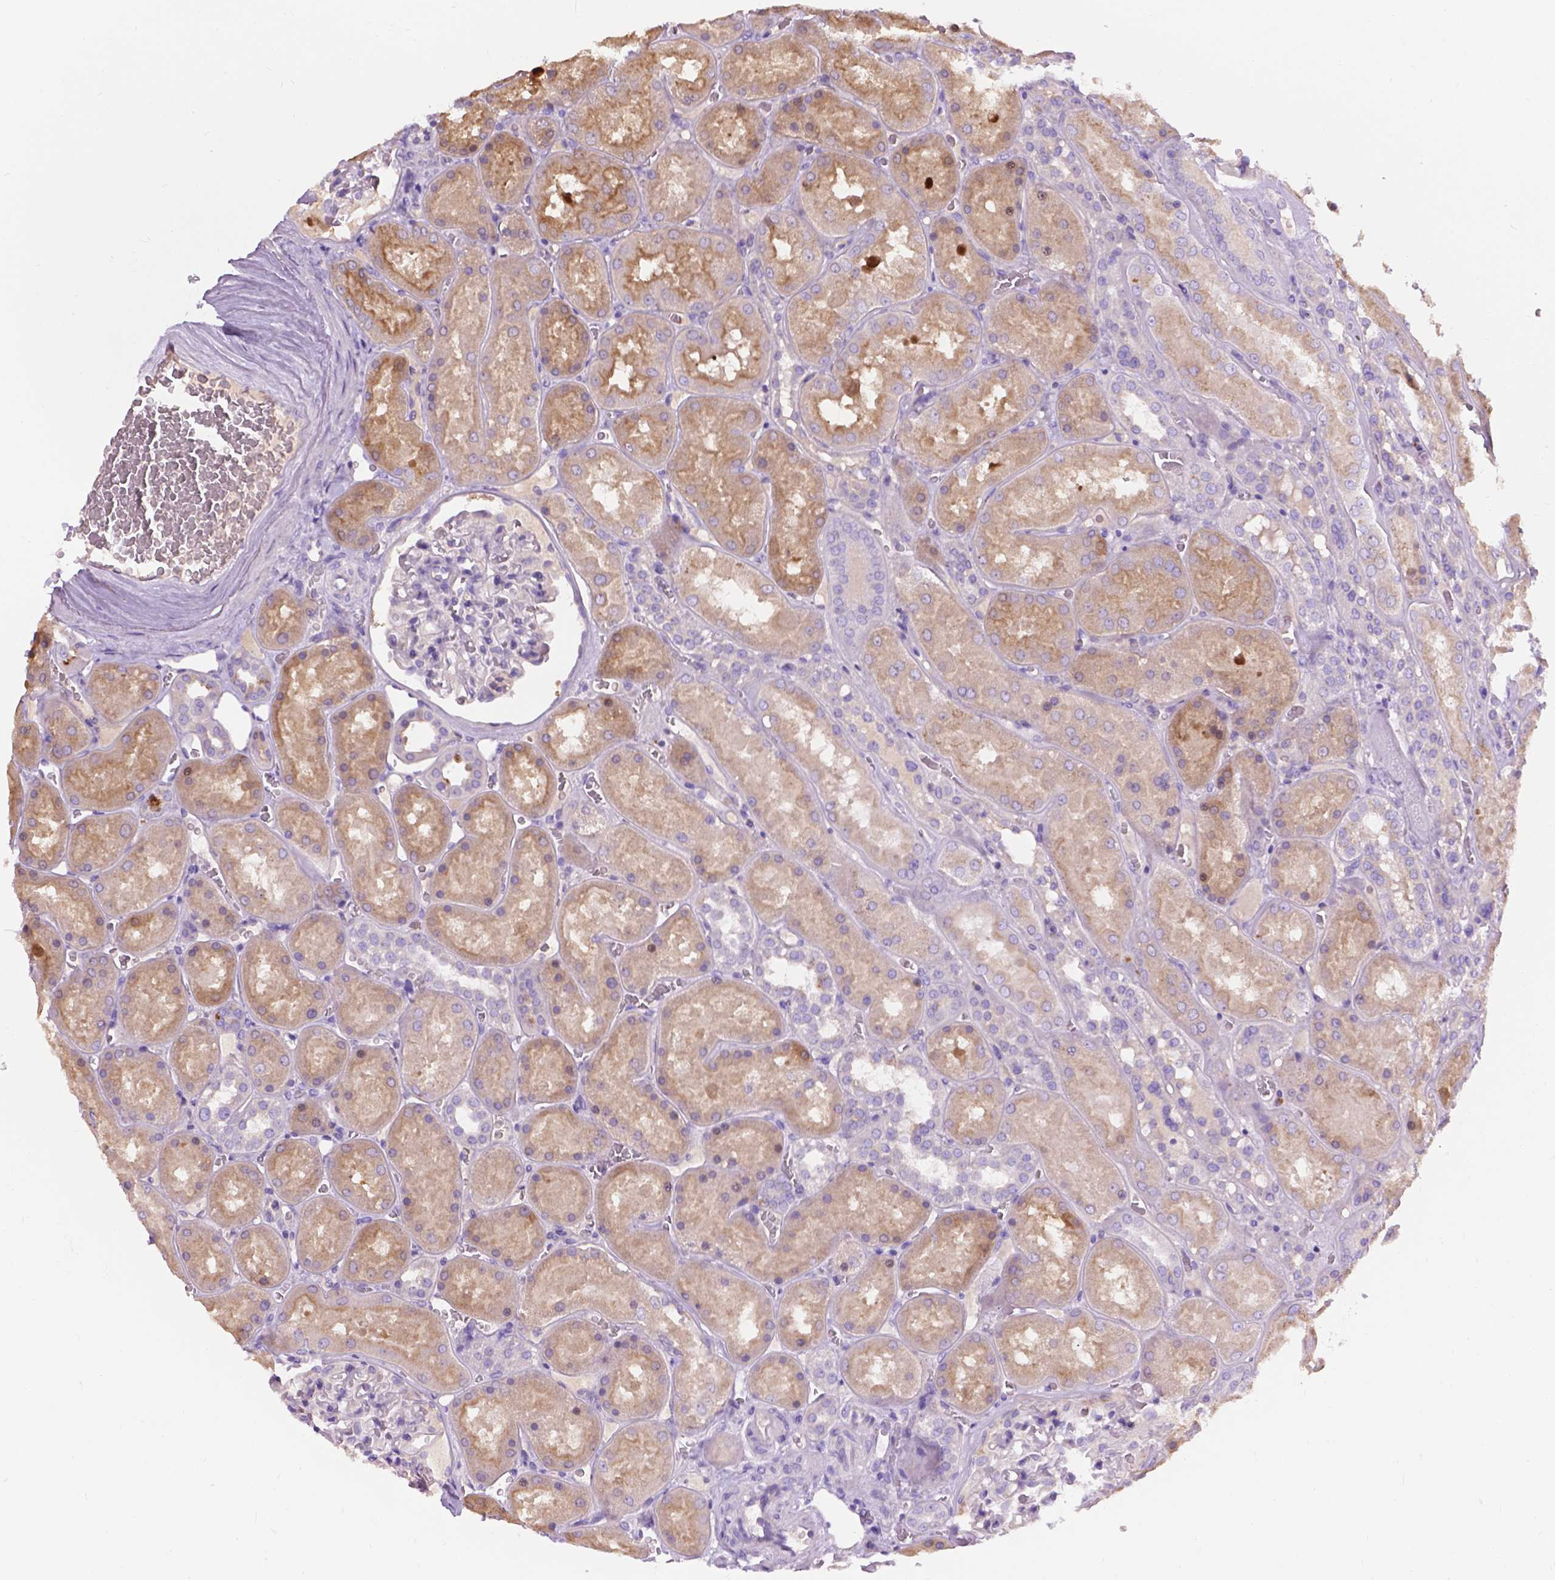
{"staining": {"intensity": "negative", "quantity": "none", "location": "none"}, "tissue": "kidney", "cell_type": "Cells in glomeruli", "image_type": "normal", "snomed": [{"axis": "morphology", "description": "Normal tissue, NOS"}, {"axis": "topography", "description": "Kidney"}], "caption": "Immunohistochemistry of benign human kidney reveals no staining in cells in glomeruli. (DAB (3,3'-diaminobenzidine) immunohistochemistry (IHC), high magnification).", "gene": "NOXO1", "patient": {"sex": "male", "age": 73}}